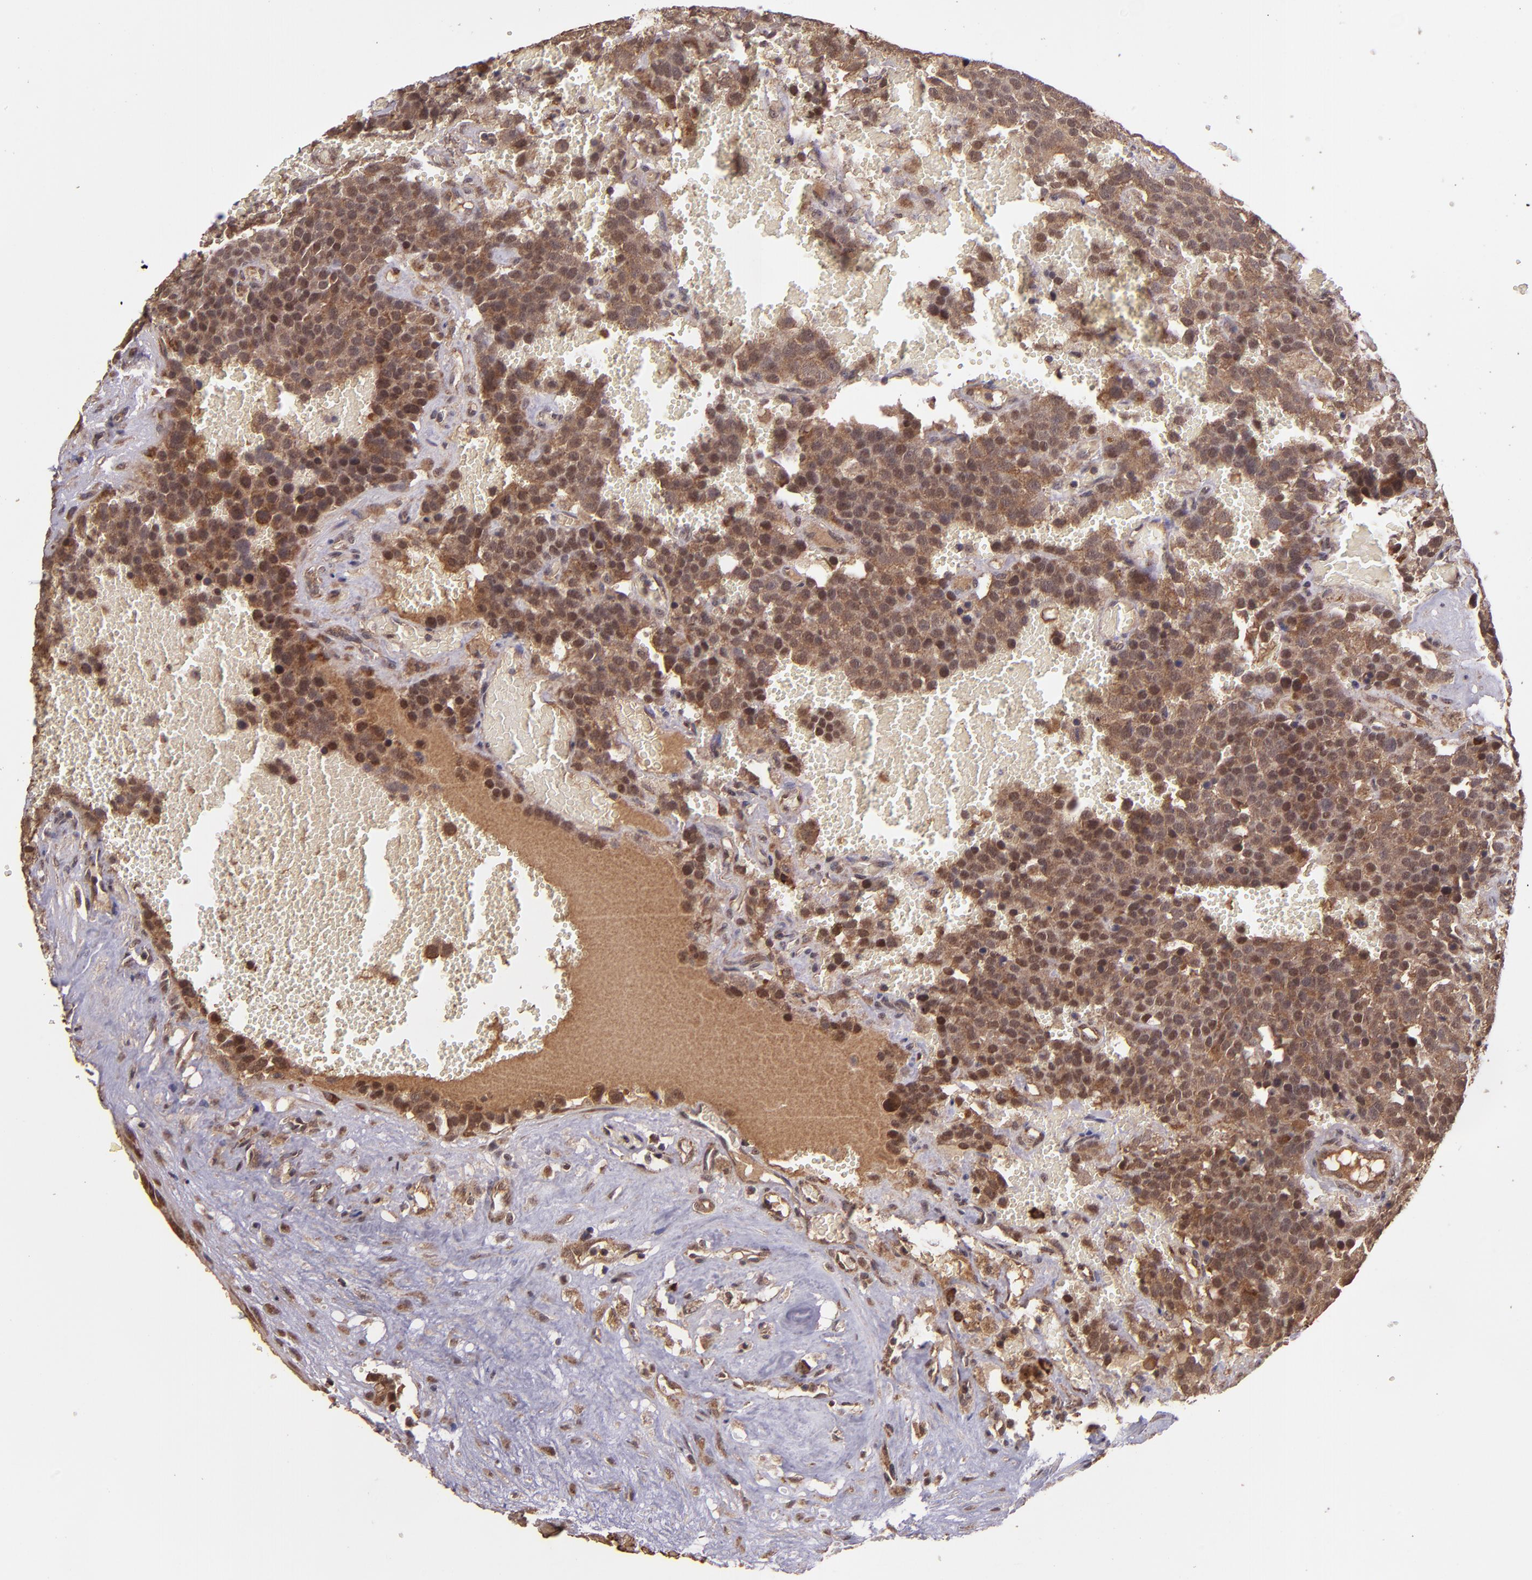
{"staining": {"intensity": "strong", "quantity": ">75%", "location": "cytoplasmic/membranous"}, "tissue": "testis cancer", "cell_type": "Tumor cells", "image_type": "cancer", "snomed": [{"axis": "morphology", "description": "Seminoma, NOS"}, {"axis": "topography", "description": "Testis"}], "caption": "An IHC histopathology image of tumor tissue is shown. Protein staining in brown highlights strong cytoplasmic/membranous positivity in testis seminoma within tumor cells.", "gene": "USP51", "patient": {"sex": "male", "age": 71}}